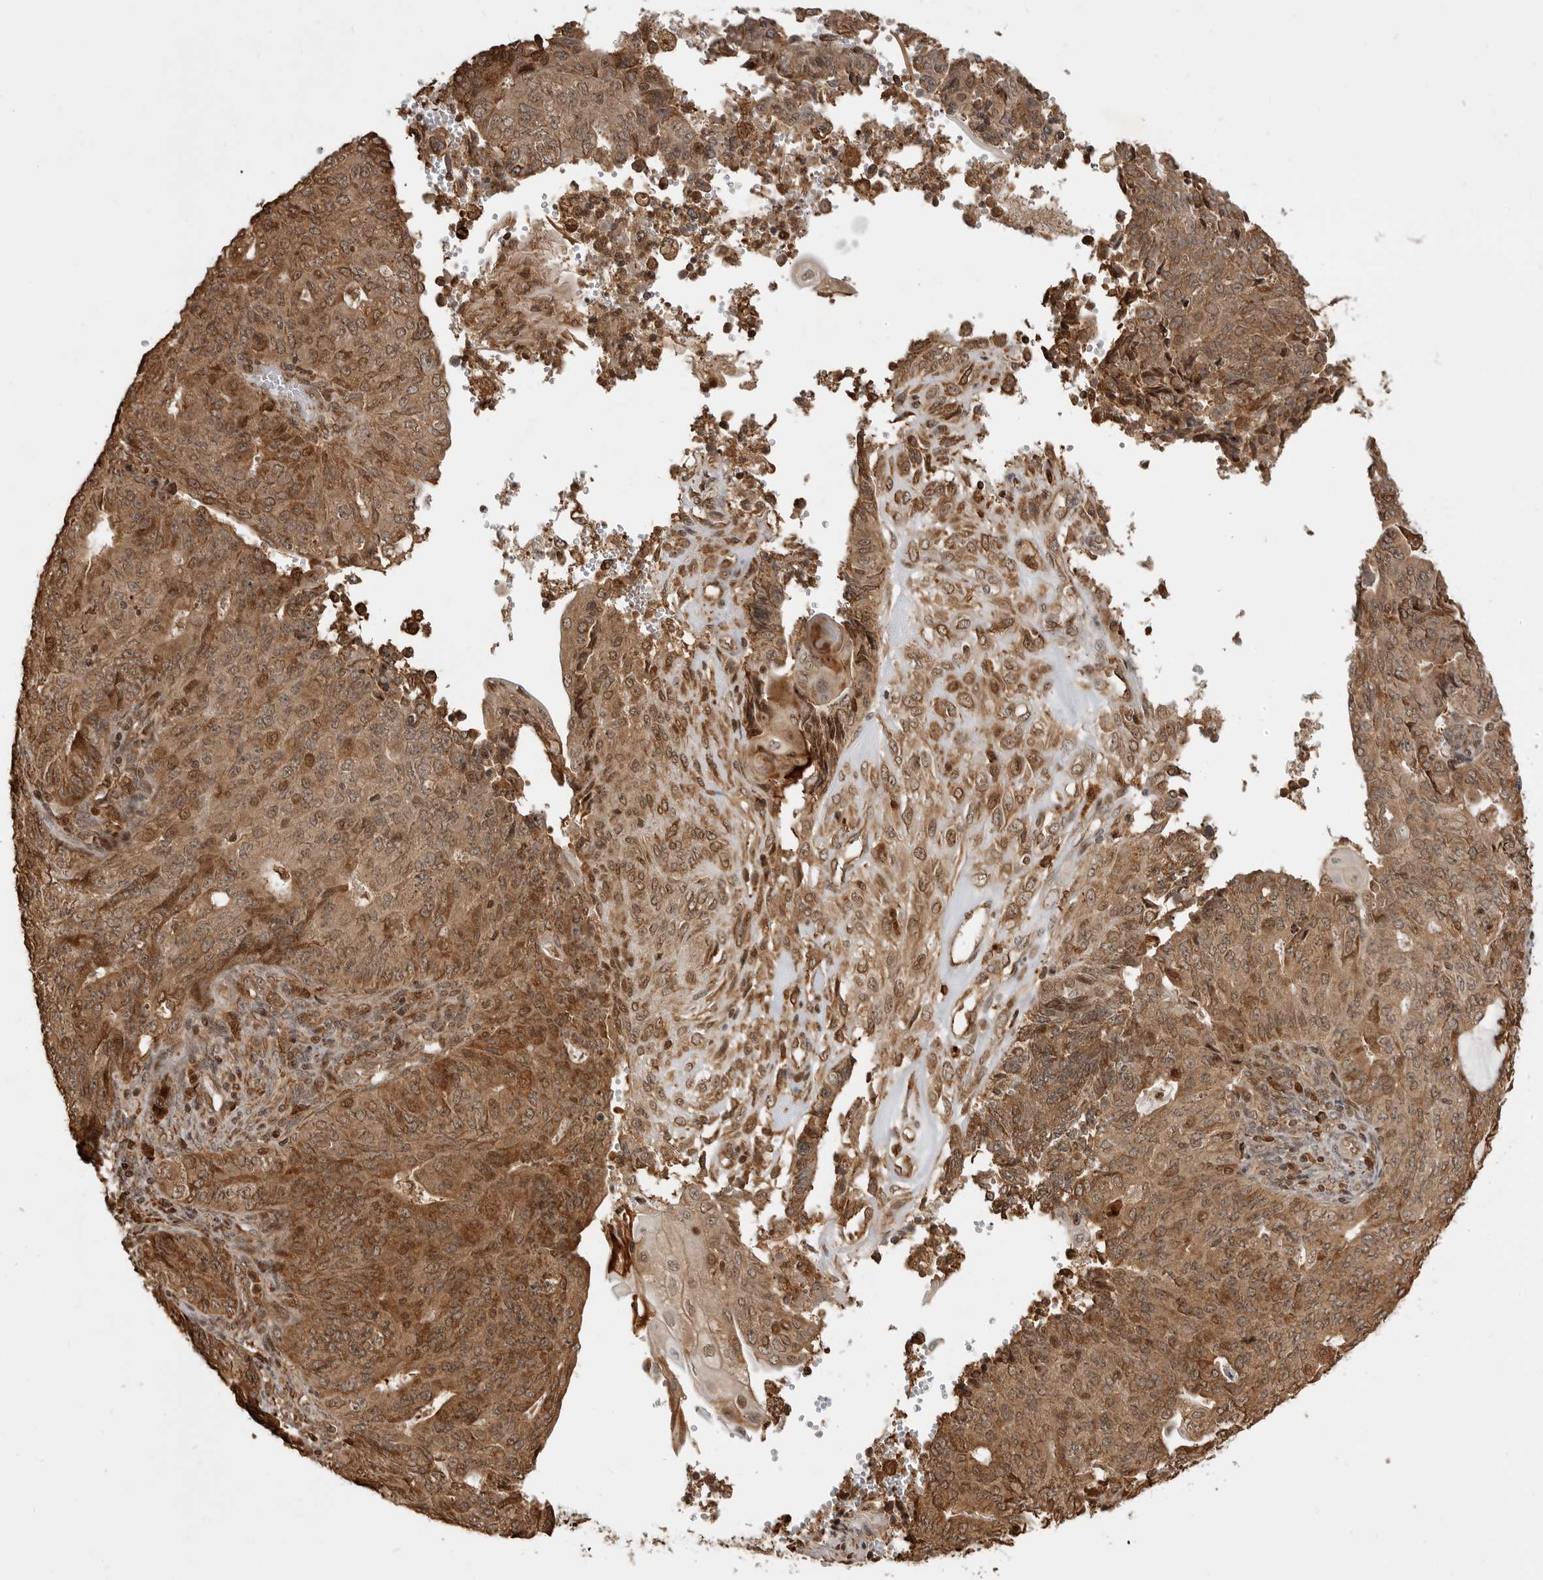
{"staining": {"intensity": "moderate", "quantity": ">75%", "location": "cytoplasmic/membranous,nuclear"}, "tissue": "endometrial cancer", "cell_type": "Tumor cells", "image_type": "cancer", "snomed": [{"axis": "morphology", "description": "Adenocarcinoma, NOS"}, {"axis": "topography", "description": "Endometrium"}], "caption": "About >75% of tumor cells in endometrial cancer demonstrate moderate cytoplasmic/membranous and nuclear protein expression as visualized by brown immunohistochemical staining.", "gene": "BMP2K", "patient": {"sex": "female", "age": 32}}